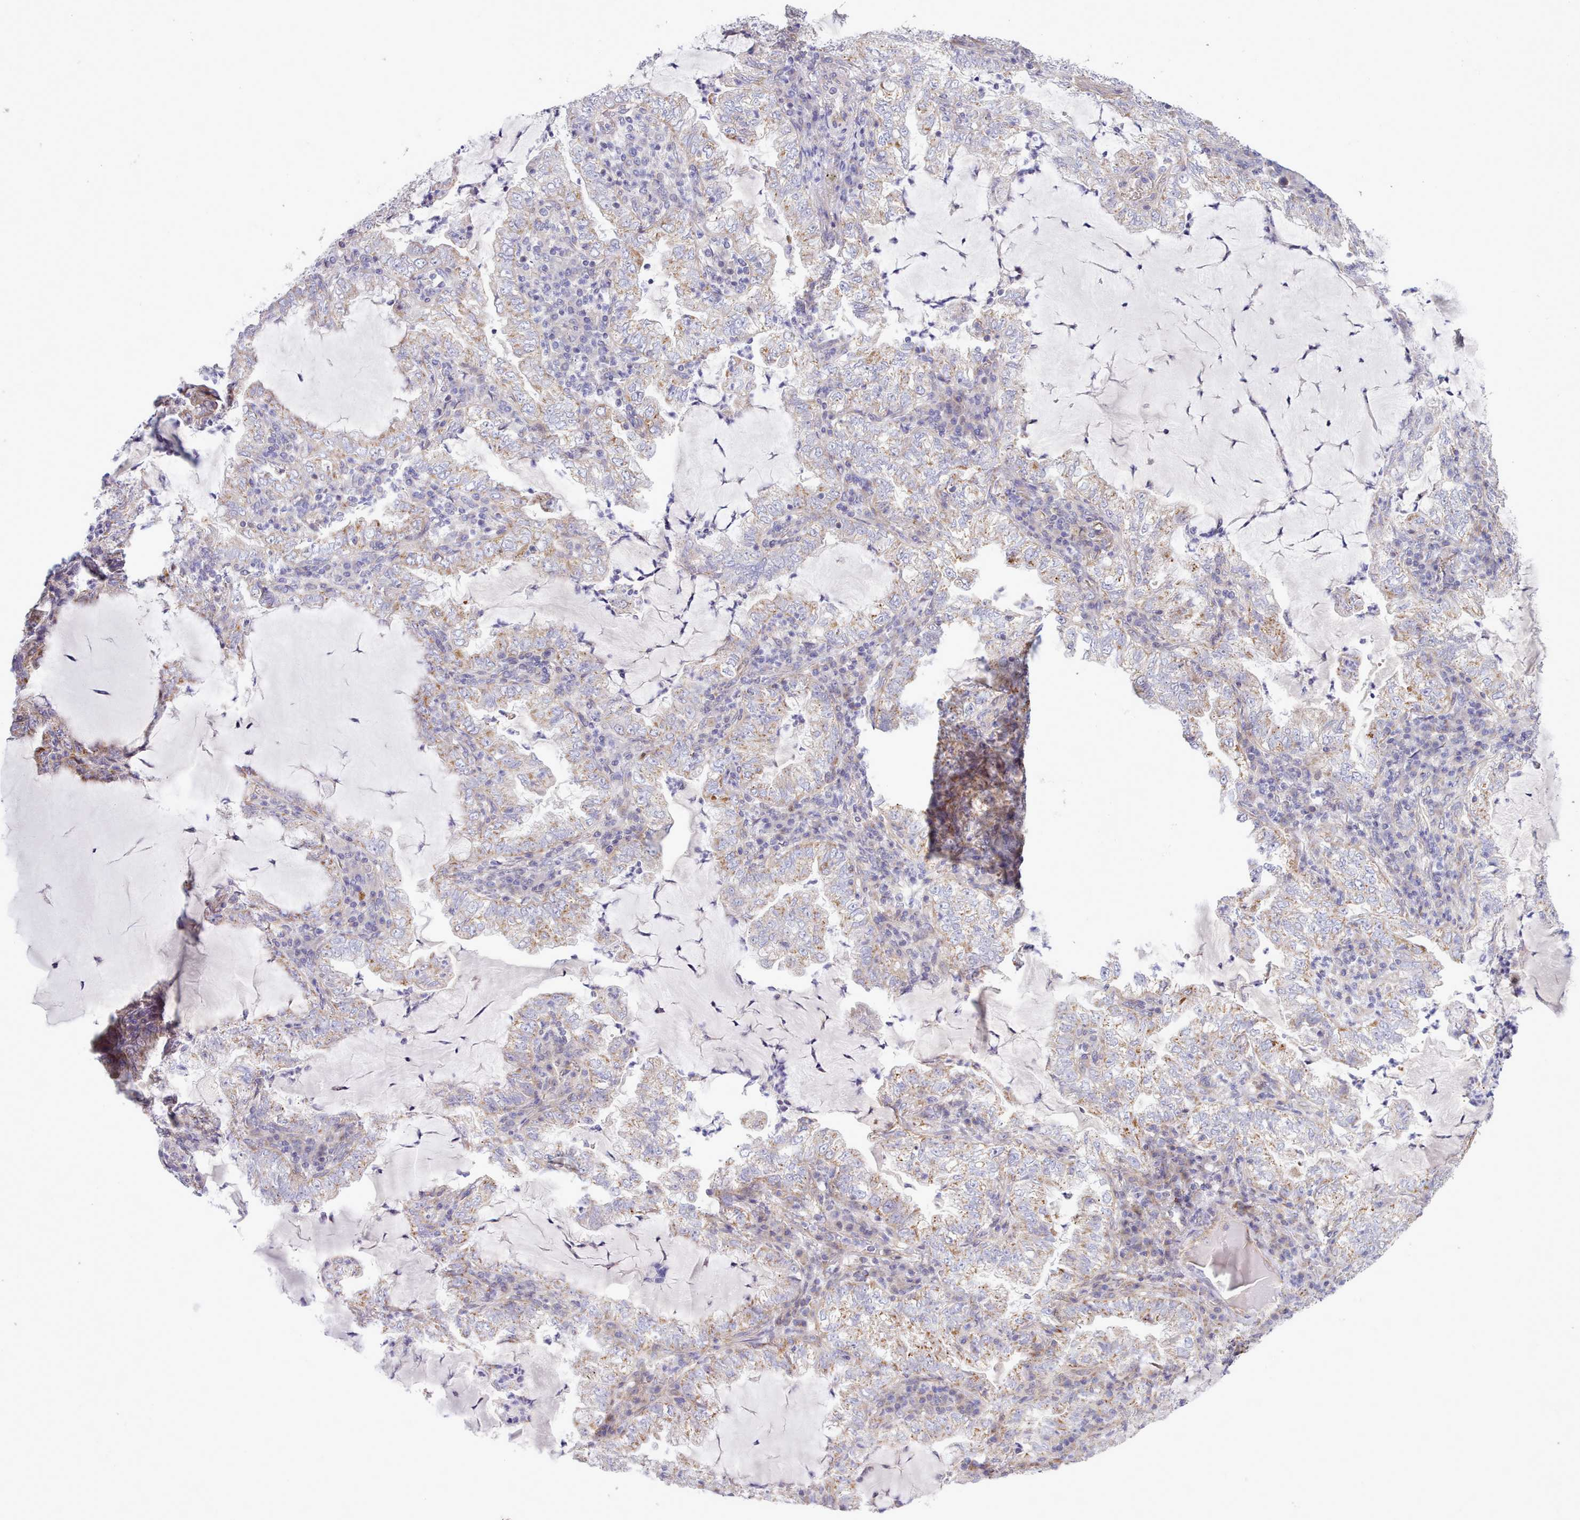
{"staining": {"intensity": "weak", "quantity": "25%-75%", "location": "cytoplasmic/membranous"}, "tissue": "lung cancer", "cell_type": "Tumor cells", "image_type": "cancer", "snomed": [{"axis": "morphology", "description": "Adenocarcinoma, NOS"}, {"axis": "topography", "description": "Lung"}], "caption": "This is an image of IHC staining of adenocarcinoma (lung), which shows weak staining in the cytoplasmic/membranous of tumor cells.", "gene": "MRPL21", "patient": {"sex": "female", "age": 73}}